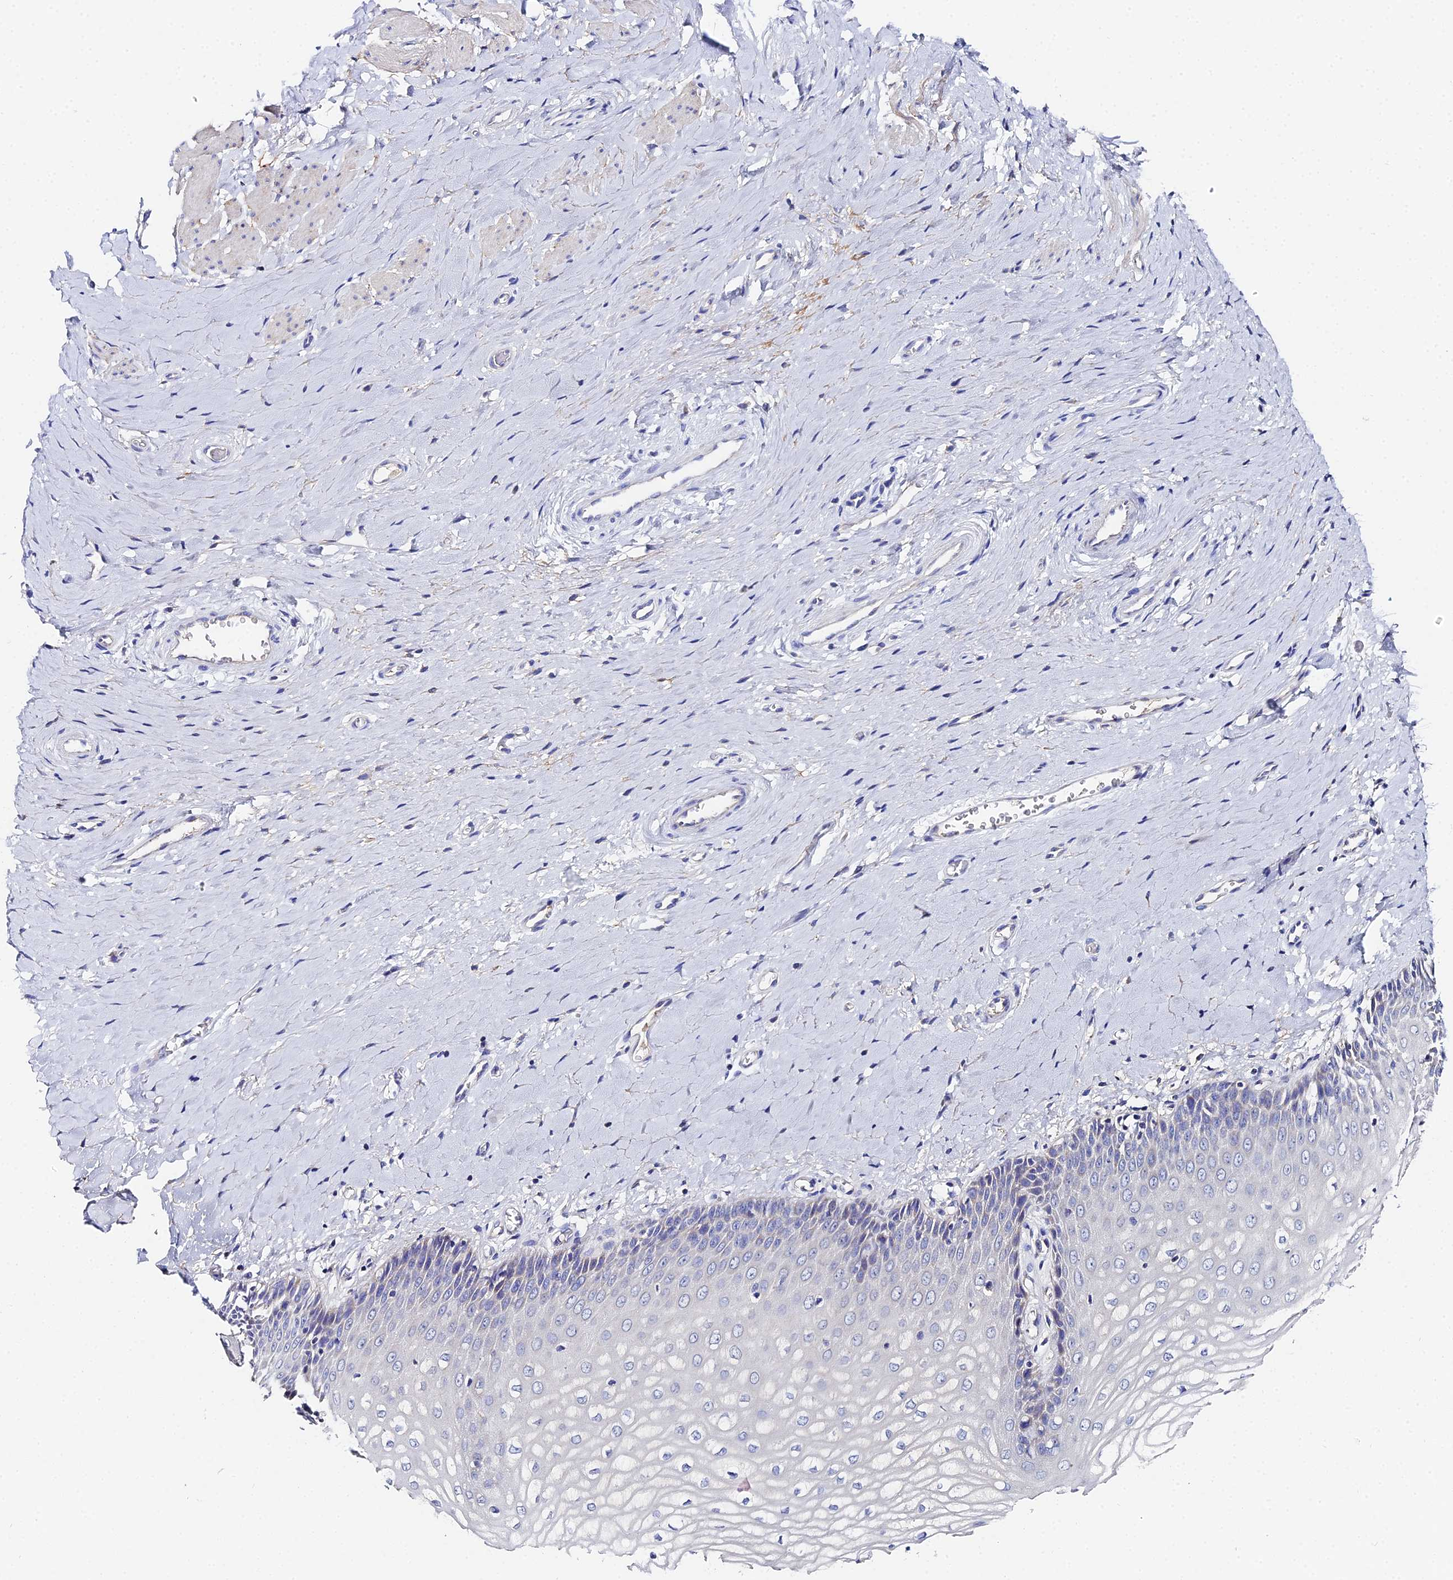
{"staining": {"intensity": "negative", "quantity": "none", "location": "none"}, "tissue": "vagina", "cell_type": "Squamous epithelial cells", "image_type": "normal", "snomed": [{"axis": "morphology", "description": "Normal tissue, NOS"}, {"axis": "topography", "description": "Vagina"}], "caption": "DAB (3,3'-diaminobenzidine) immunohistochemical staining of unremarkable human vagina reveals no significant positivity in squamous epithelial cells. The staining is performed using DAB brown chromogen with nuclei counter-stained in using hematoxylin.", "gene": "UBE2L3", "patient": {"sex": "female", "age": 65}}